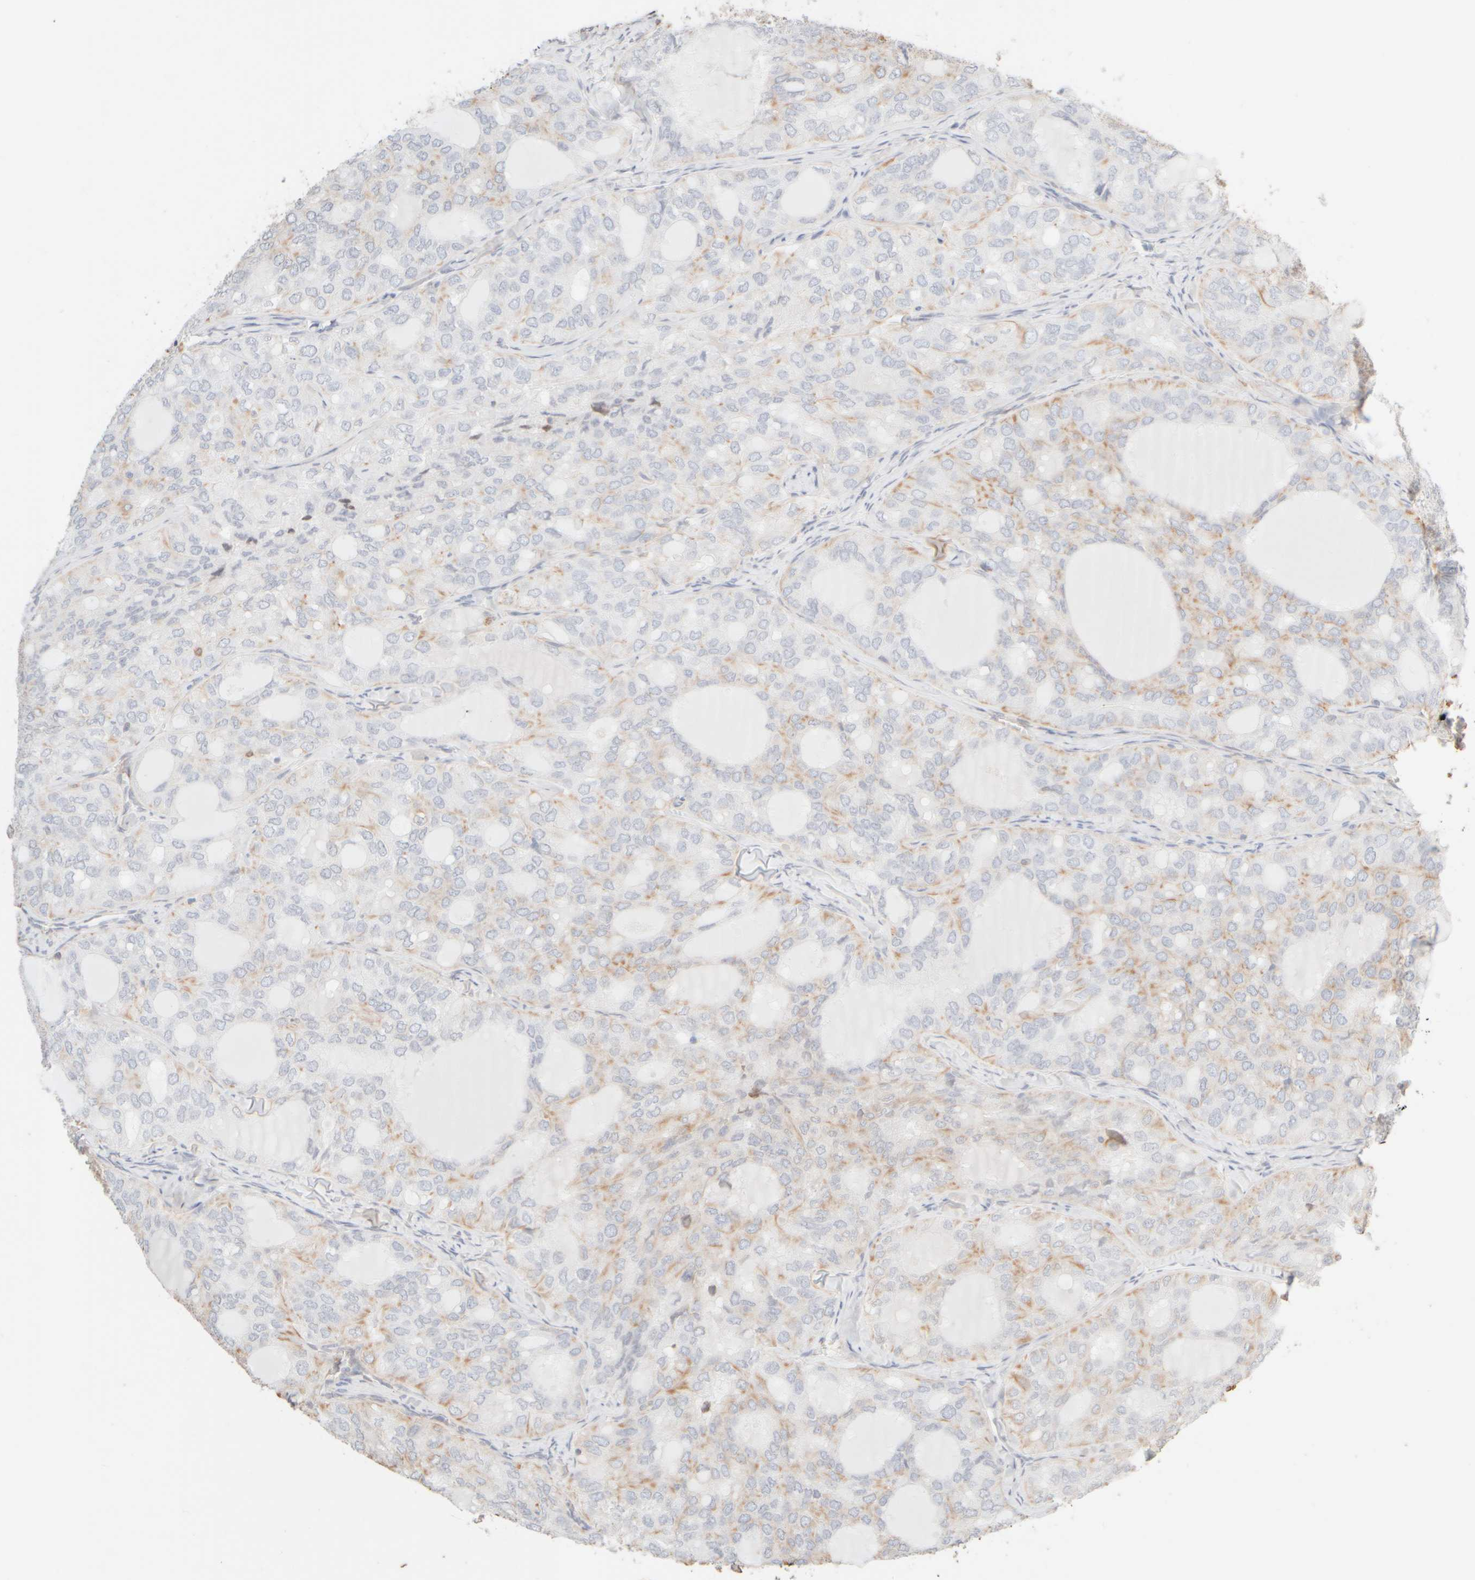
{"staining": {"intensity": "moderate", "quantity": "<25%", "location": "cytoplasmic/membranous"}, "tissue": "thyroid cancer", "cell_type": "Tumor cells", "image_type": "cancer", "snomed": [{"axis": "morphology", "description": "Follicular adenoma carcinoma, NOS"}, {"axis": "topography", "description": "Thyroid gland"}], "caption": "Protein expression analysis of thyroid cancer exhibits moderate cytoplasmic/membranous staining in approximately <25% of tumor cells.", "gene": "KRT15", "patient": {"sex": "male", "age": 75}}